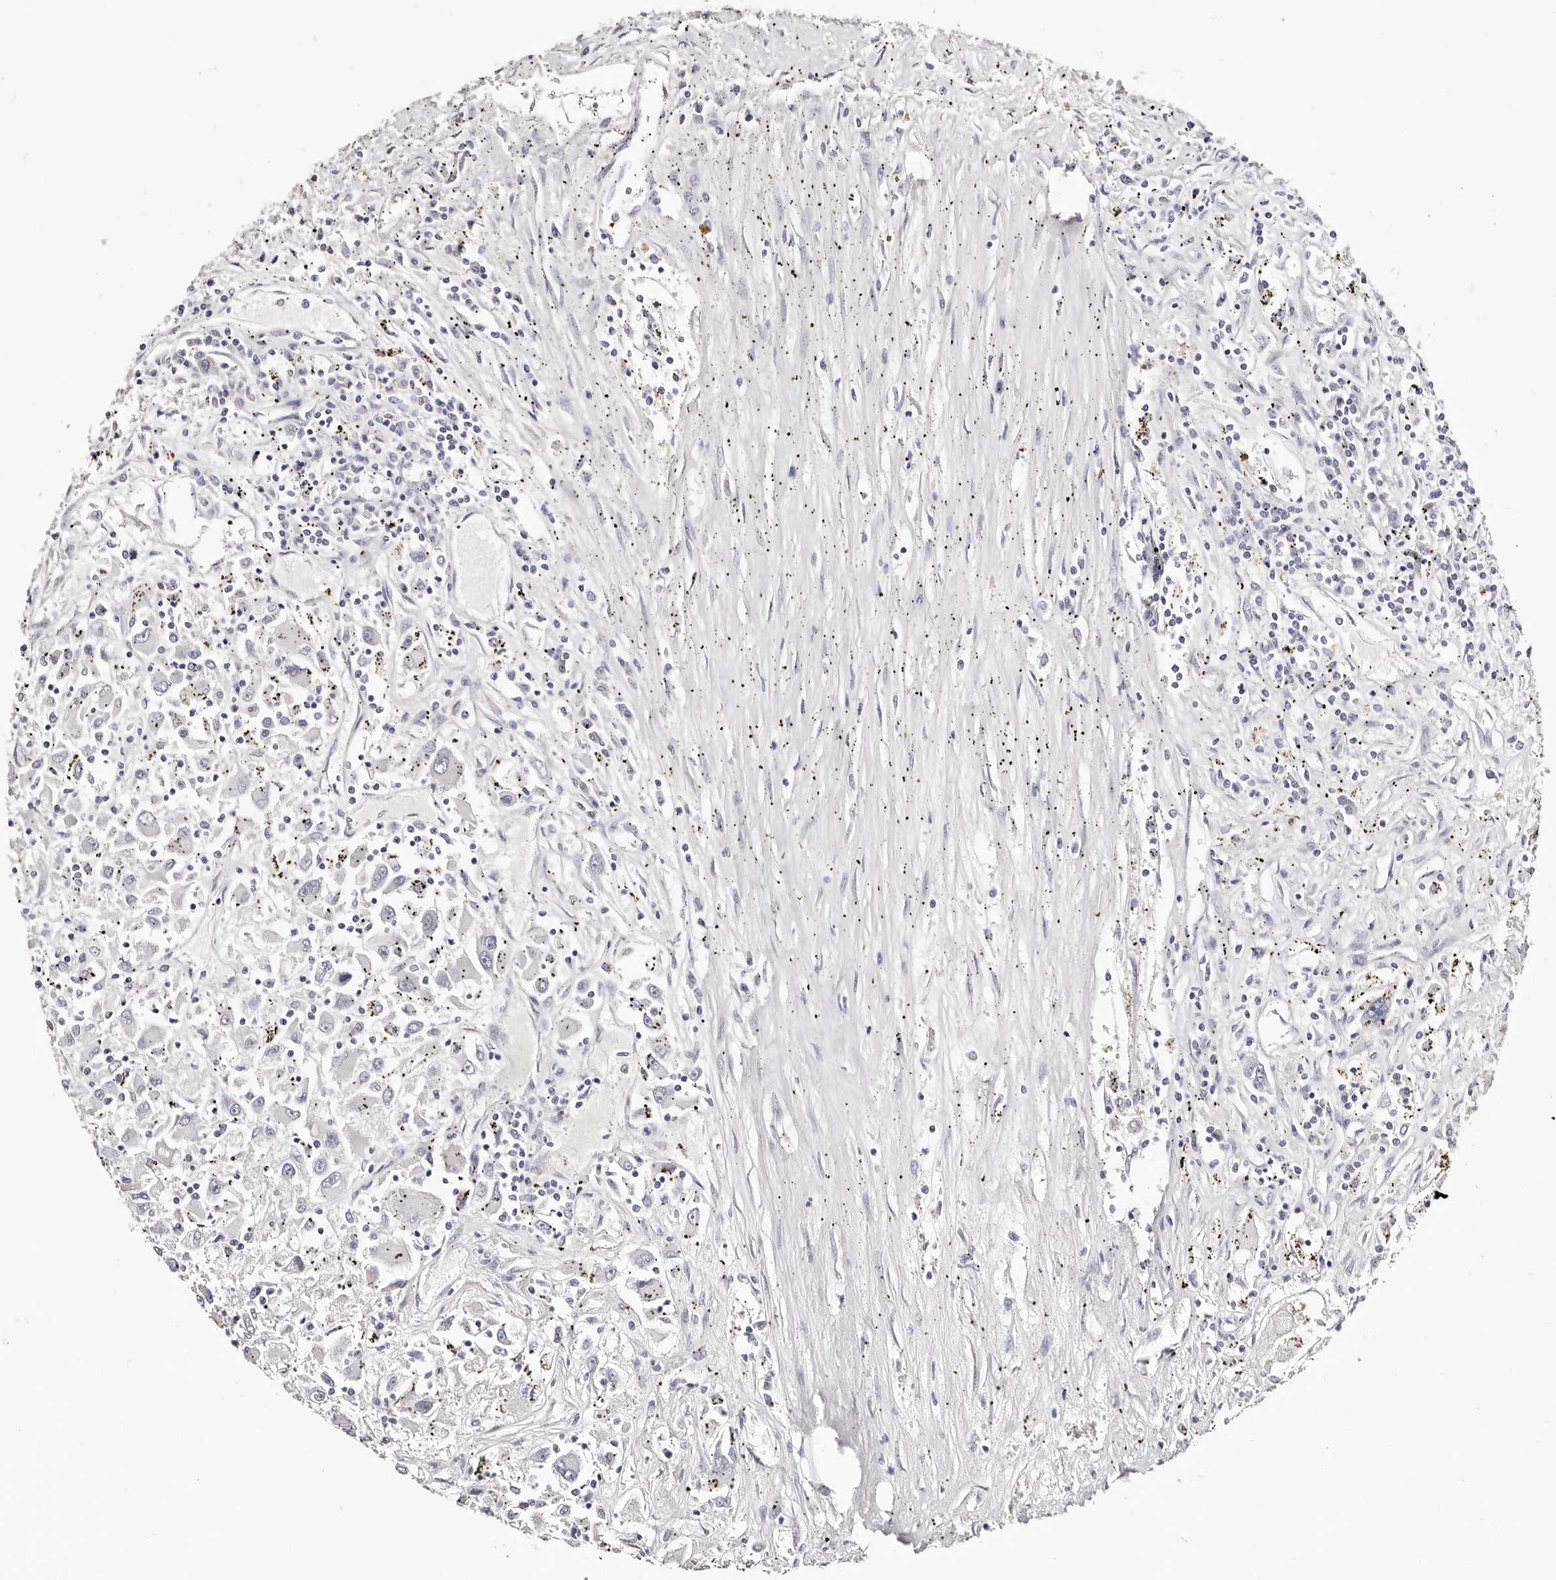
{"staining": {"intensity": "negative", "quantity": "none", "location": "none"}, "tissue": "renal cancer", "cell_type": "Tumor cells", "image_type": "cancer", "snomed": [{"axis": "morphology", "description": "Adenocarcinoma, NOS"}, {"axis": "topography", "description": "Kidney"}], "caption": "IHC histopathology image of neoplastic tissue: adenocarcinoma (renal) stained with DAB displays no significant protein positivity in tumor cells. The staining was performed using DAB to visualize the protein expression in brown, while the nuclei were stained in blue with hematoxylin (Magnification: 20x).", "gene": "PF4", "patient": {"sex": "female", "age": 52}}